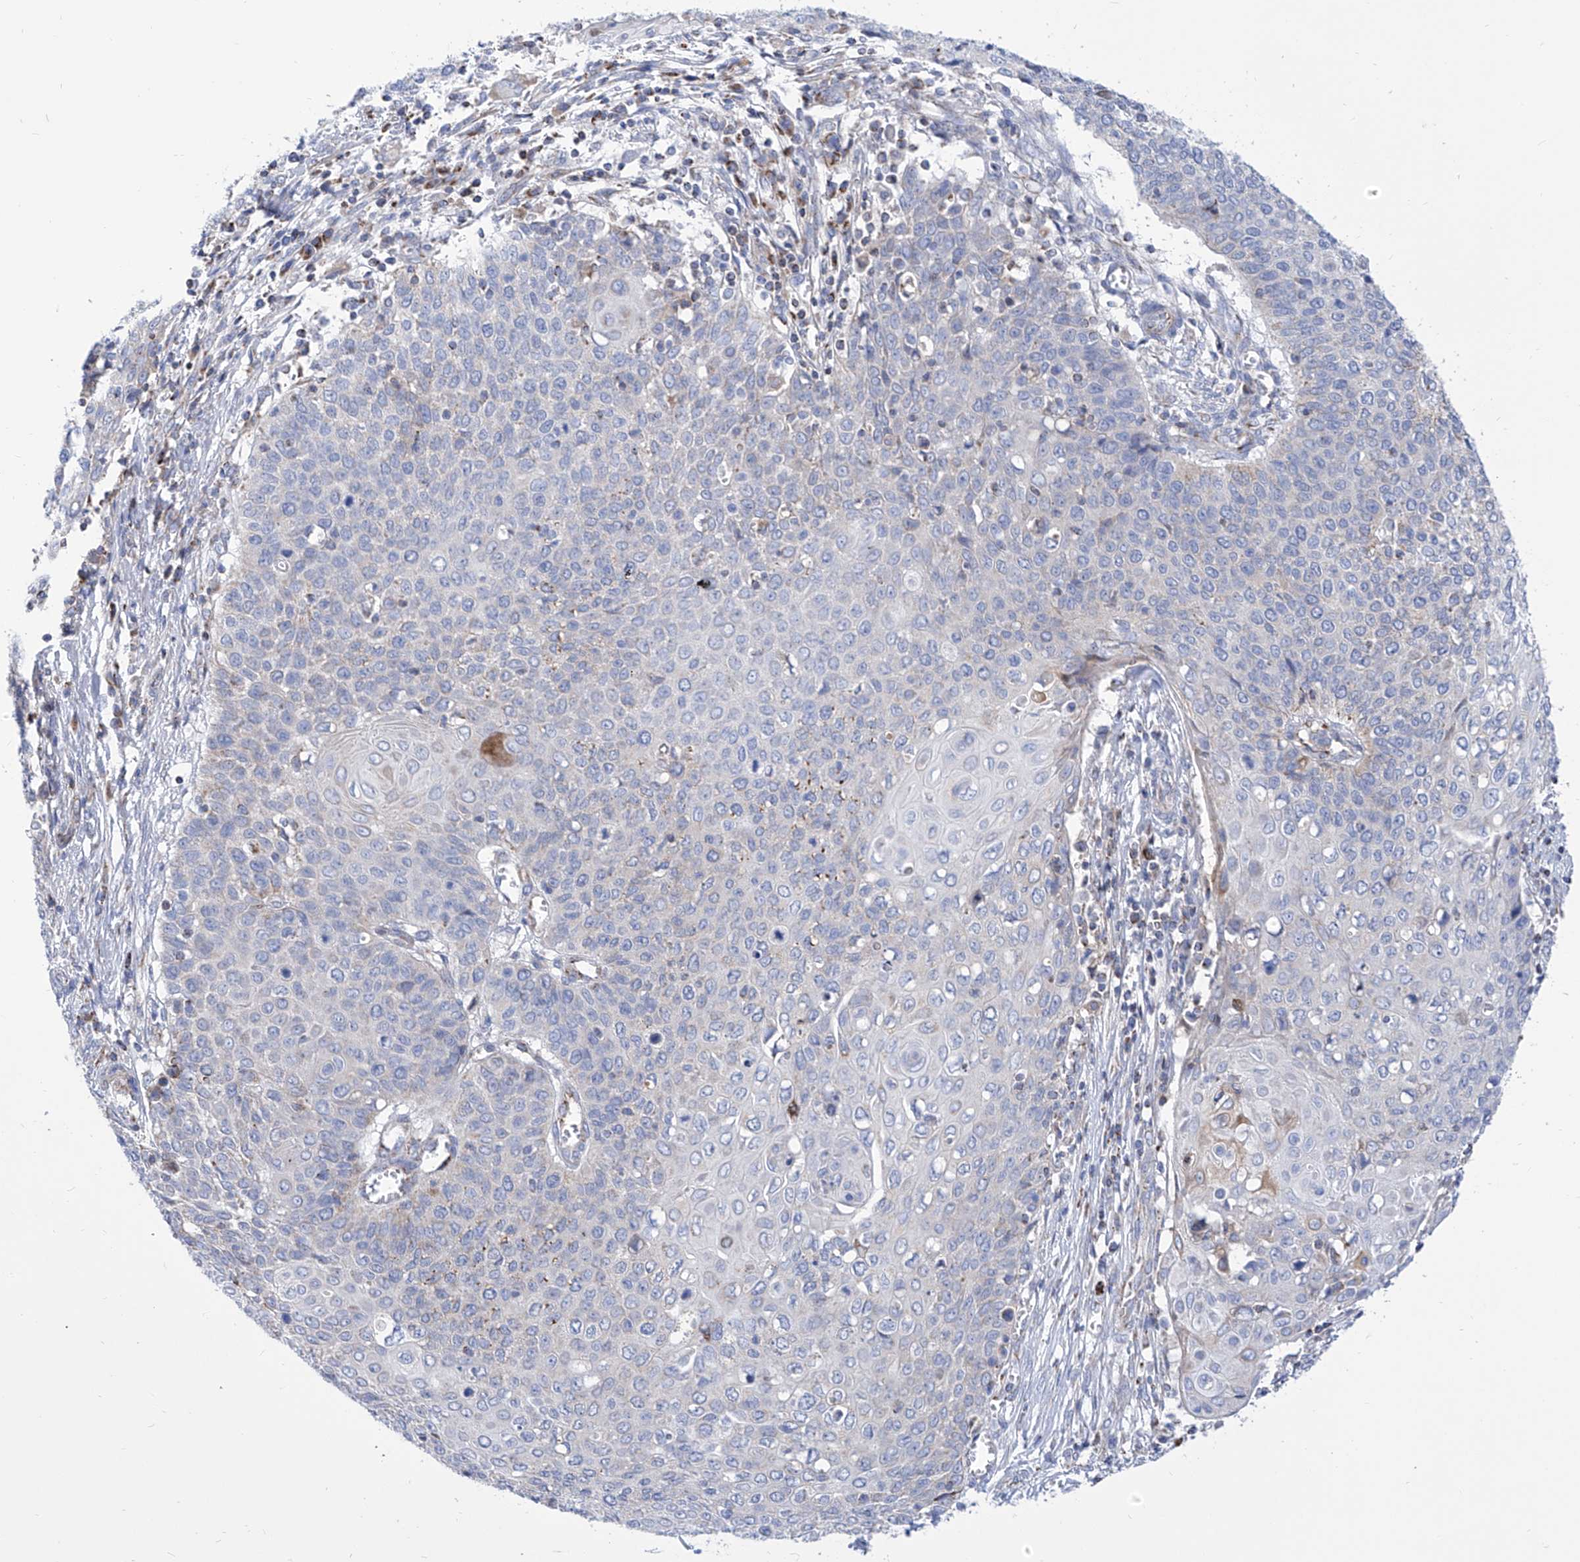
{"staining": {"intensity": "weak", "quantity": "<25%", "location": "cytoplasmic/membranous"}, "tissue": "cervical cancer", "cell_type": "Tumor cells", "image_type": "cancer", "snomed": [{"axis": "morphology", "description": "Squamous cell carcinoma, NOS"}, {"axis": "topography", "description": "Cervix"}], "caption": "This histopathology image is of cervical squamous cell carcinoma stained with immunohistochemistry to label a protein in brown with the nuclei are counter-stained blue. There is no positivity in tumor cells.", "gene": "SRBD1", "patient": {"sex": "female", "age": 39}}